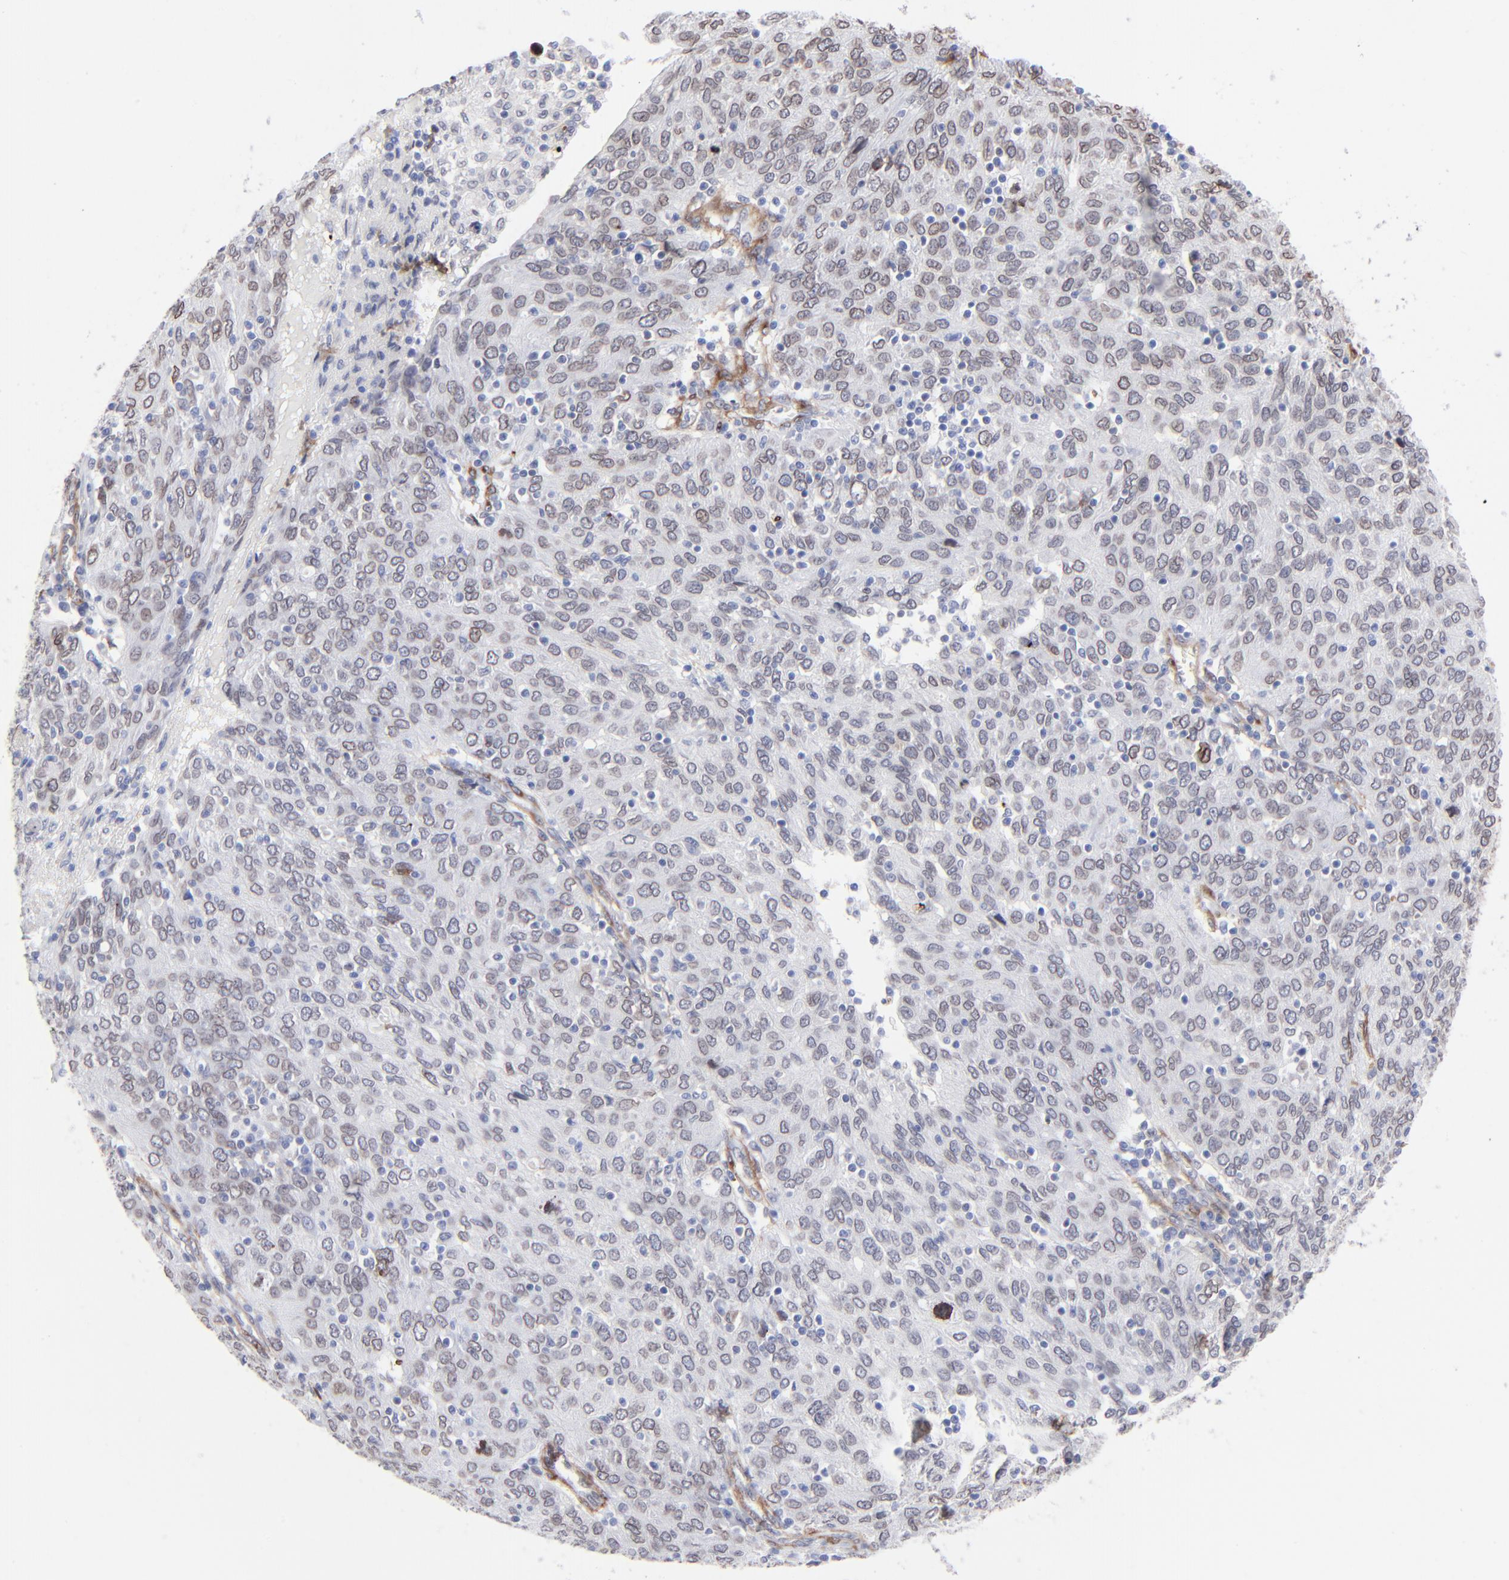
{"staining": {"intensity": "moderate", "quantity": "25%-75%", "location": "cytoplasmic/membranous,nuclear"}, "tissue": "ovarian cancer", "cell_type": "Tumor cells", "image_type": "cancer", "snomed": [{"axis": "morphology", "description": "Carcinoma, endometroid"}, {"axis": "topography", "description": "Ovary"}], "caption": "Tumor cells demonstrate medium levels of moderate cytoplasmic/membranous and nuclear positivity in about 25%-75% of cells in ovarian endometroid carcinoma. The staining is performed using DAB (3,3'-diaminobenzidine) brown chromogen to label protein expression. The nuclei are counter-stained blue using hematoxylin.", "gene": "PDGFRB", "patient": {"sex": "female", "age": 50}}